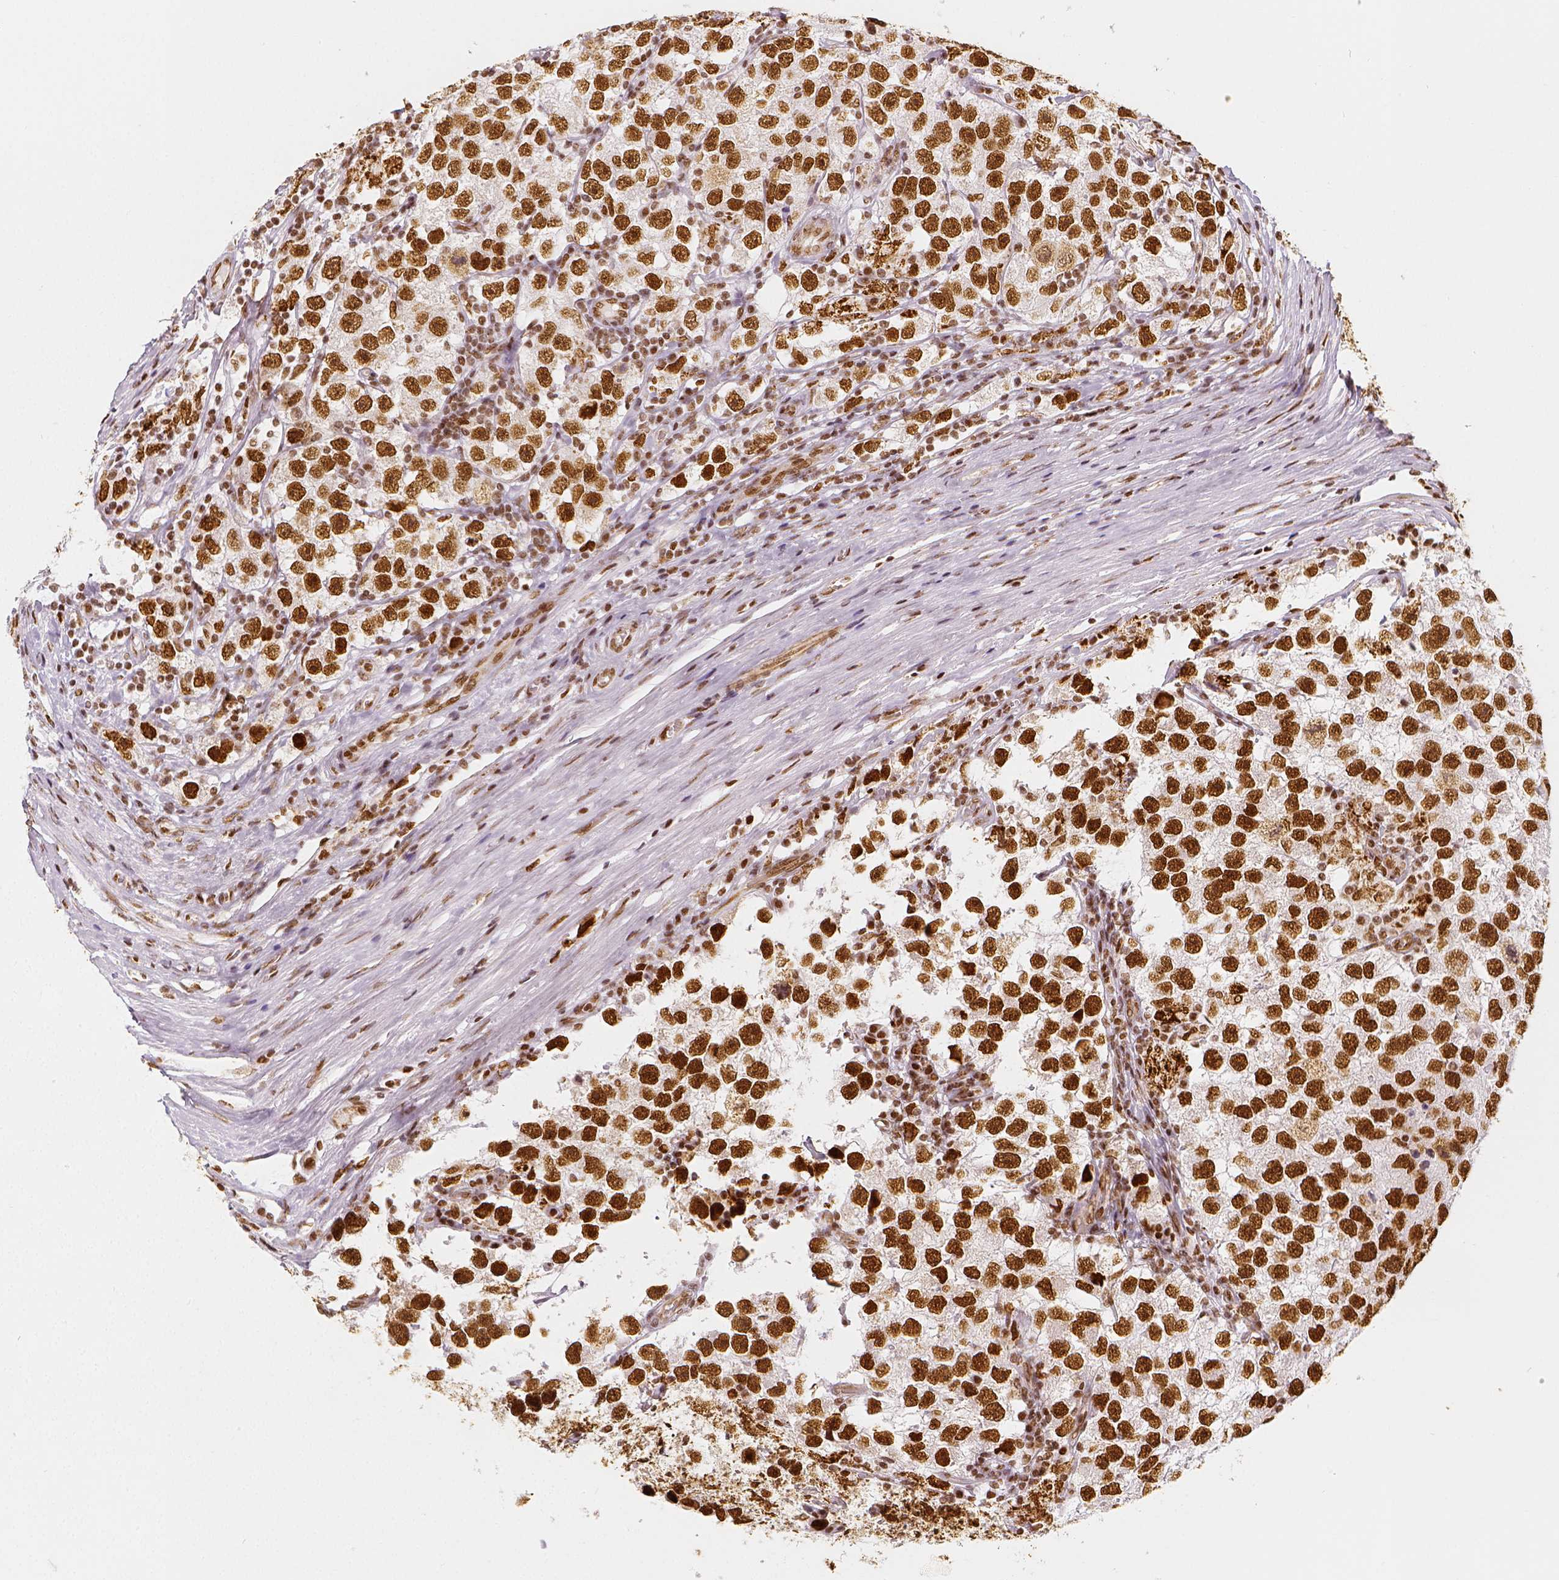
{"staining": {"intensity": "strong", "quantity": ">75%", "location": "nuclear"}, "tissue": "testis cancer", "cell_type": "Tumor cells", "image_type": "cancer", "snomed": [{"axis": "morphology", "description": "Seminoma, NOS"}, {"axis": "topography", "description": "Testis"}], "caption": "IHC micrograph of human seminoma (testis) stained for a protein (brown), which exhibits high levels of strong nuclear staining in about >75% of tumor cells.", "gene": "KDM5B", "patient": {"sex": "male", "age": 26}}